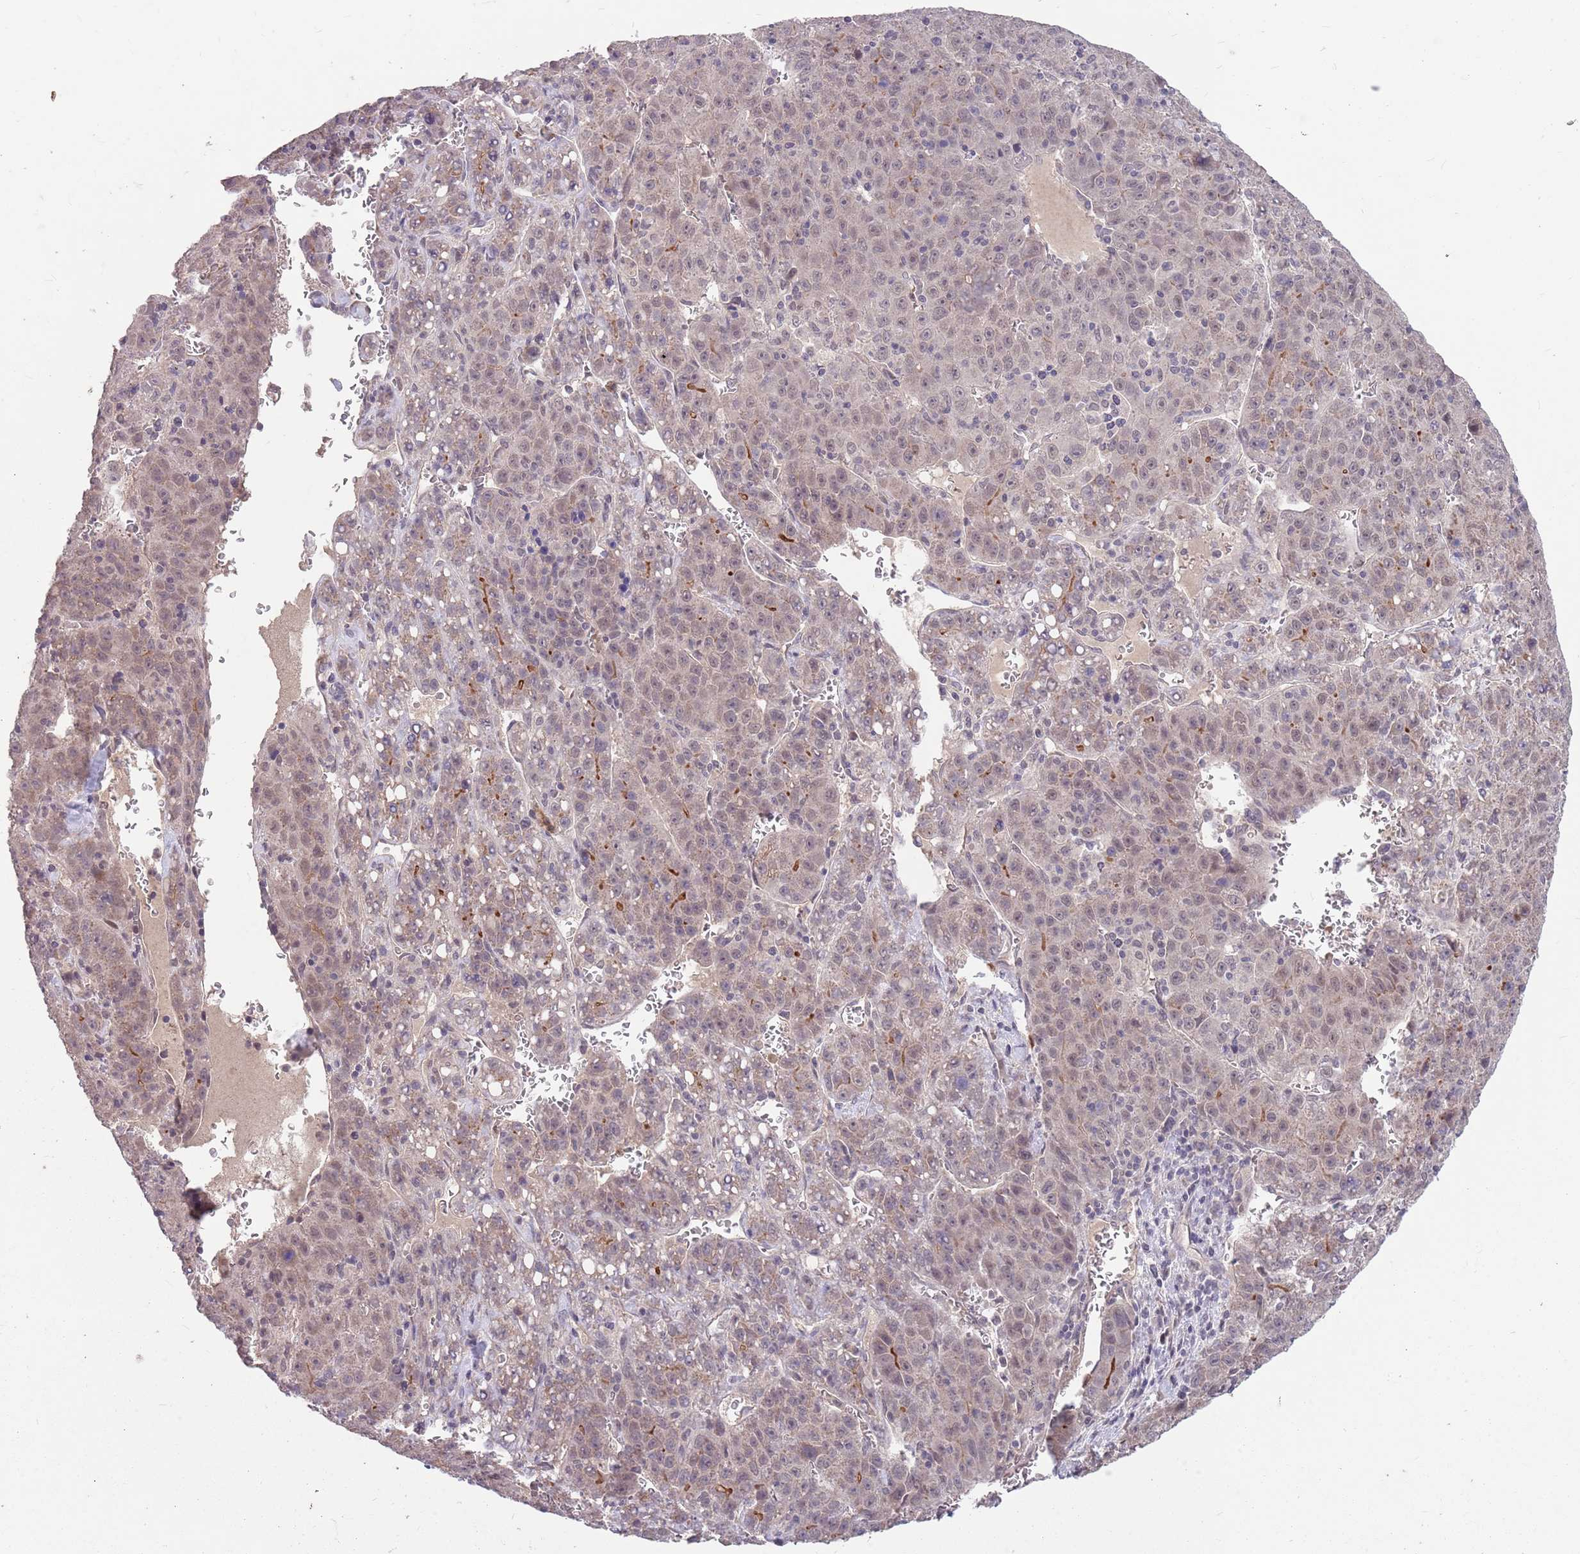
{"staining": {"intensity": "weak", "quantity": "<25%", "location": "cytoplasmic/membranous"}, "tissue": "liver cancer", "cell_type": "Tumor cells", "image_type": "cancer", "snomed": [{"axis": "morphology", "description": "Carcinoma, Hepatocellular, NOS"}, {"axis": "topography", "description": "Liver"}], "caption": "DAB immunohistochemical staining of human hepatocellular carcinoma (liver) exhibits no significant expression in tumor cells. The staining is performed using DAB (3,3'-diaminobenzidine) brown chromogen with nuclei counter-stained in using hematoxylin.", "gene": "MEI1", "patient": {"sex": "female", "age": 53}}